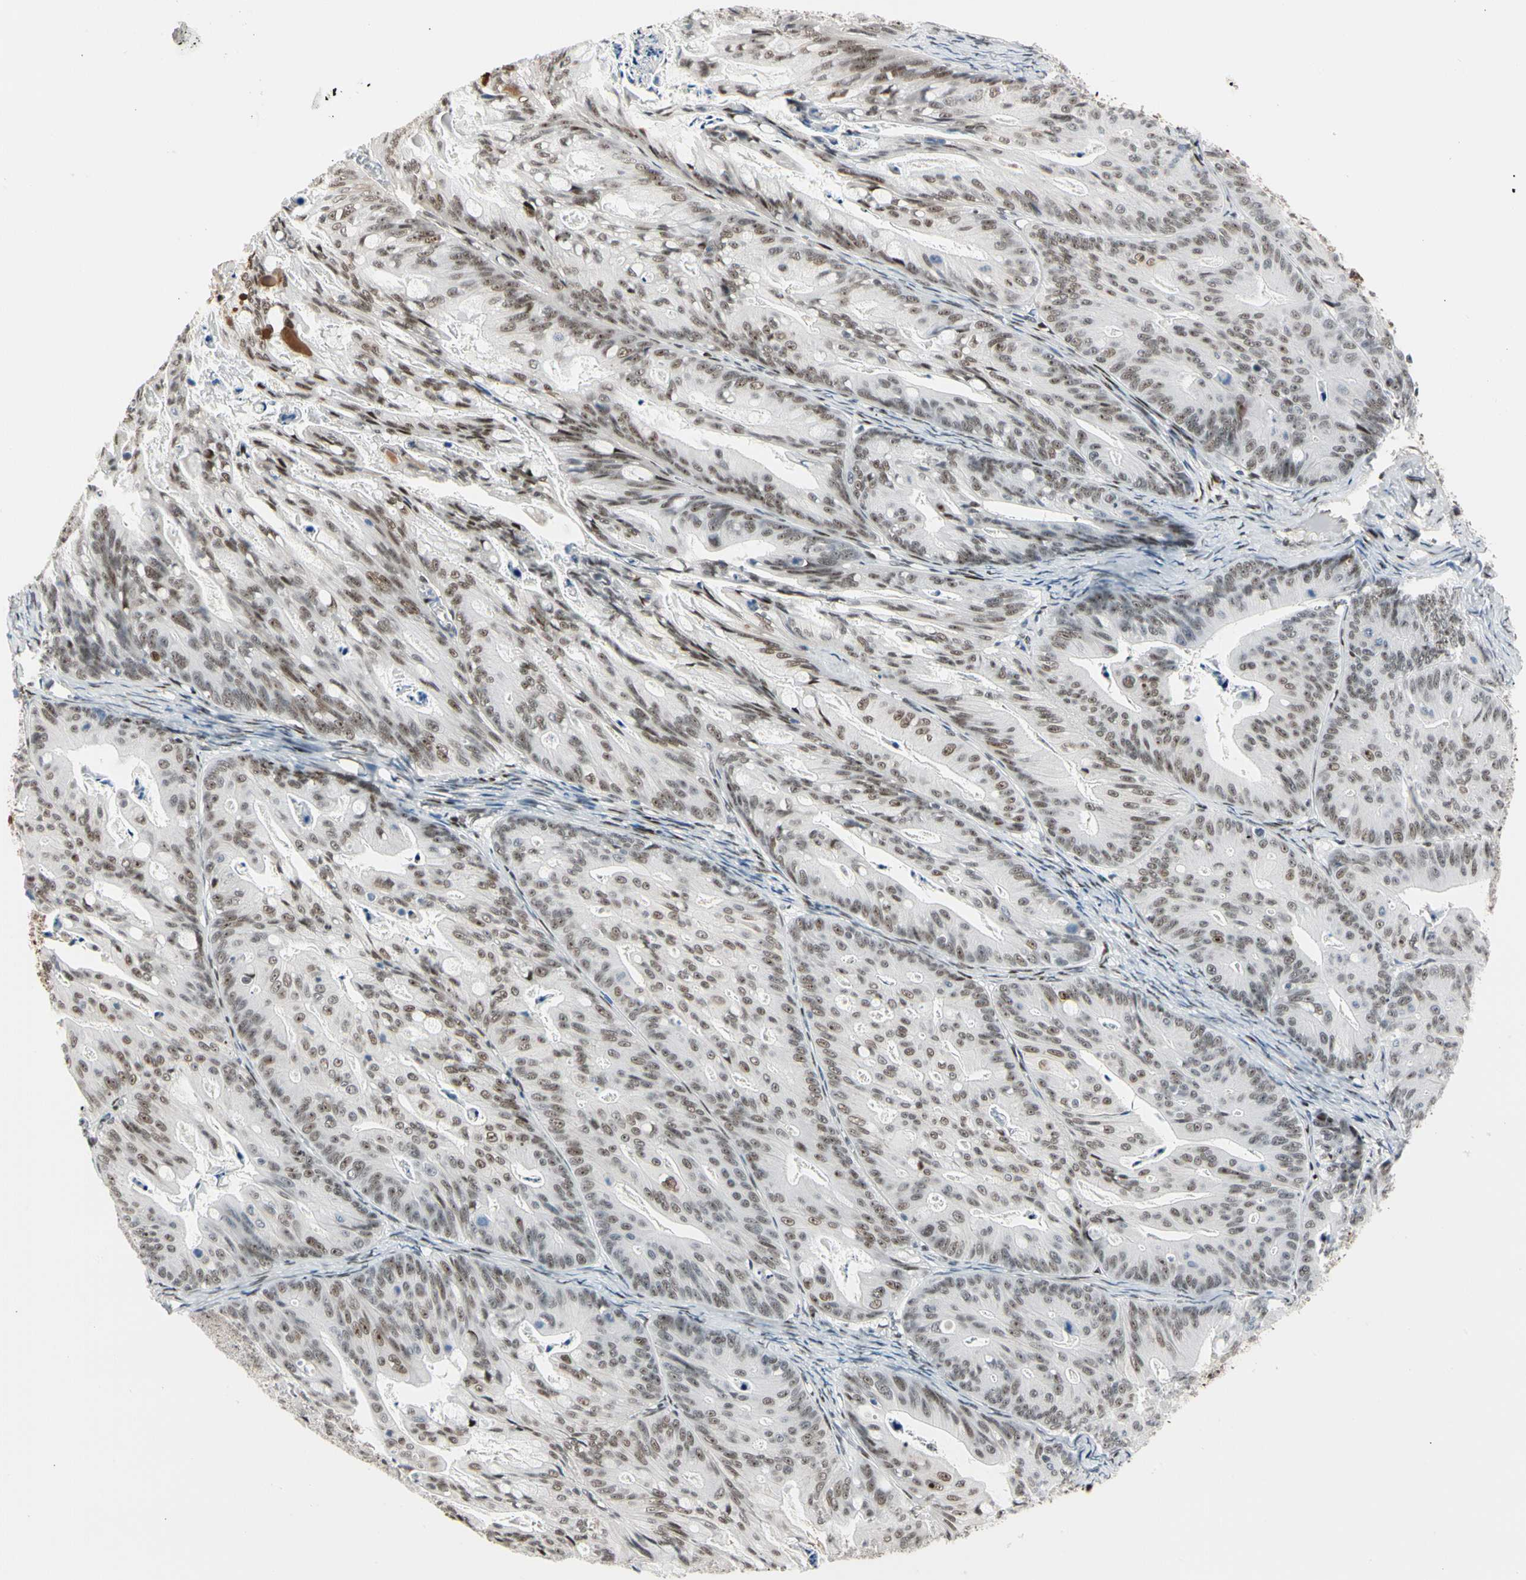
{"staining": {"intensity": "weak", "quantity": "25%-75%", "location": "nuclear"}, "tissue": "ovarian cancer", "cell_type": "Tumor cells", "image_type": "cancer", "snomed": [{"axis": "morphology", "description": "Cystadenocarcinoma, mucinous, NOS"}, {"axis": "topography", "description": "Ovary"}], "caption": "The immunohistochemical stain highlights weak nuclear expression in tumor cells of mucinous cystadenocarcinoma (ovarian) tissue. The protein of interest is stained brown, and the nuclei are stained in blue (DAB (3,3'-diaminobenzidine) IHC with brightfield microscopy, high magnification).", "gene": "FOXO3", "patient": {"sex": "female", "age": 37}}